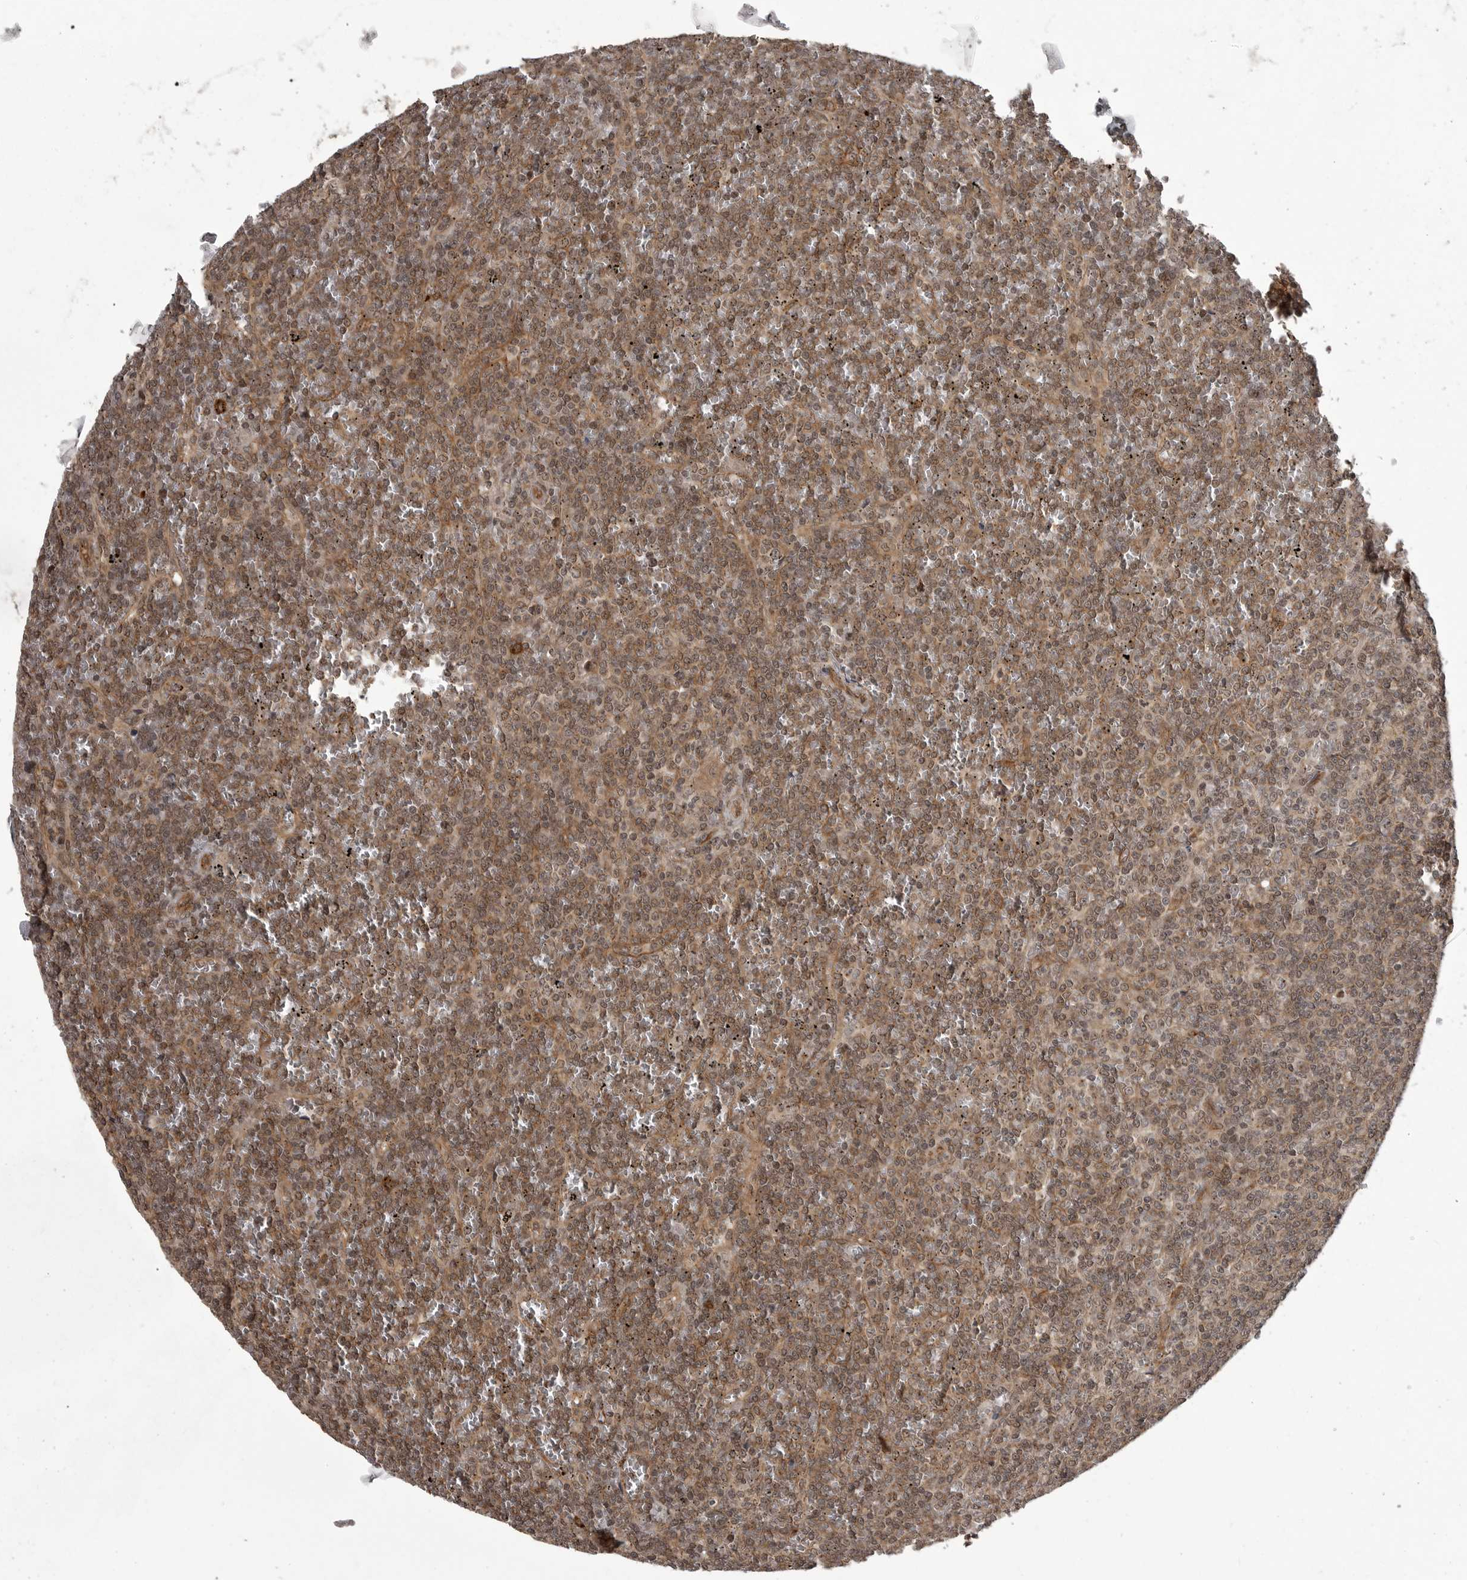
{"staining": {"intensity": "moderate", "quantity": ">75%", "location": "cytoplasmic/membranous"}, "tissue": "lymphoma", "cell_type": "Tumor cells", "image_type": "cancer", "snomed": [{"axis": "morphology", "description": "Malignant lymphoma, non-Hodgkin's type, Low grade"}, {"axis": "topography", "description": "Spleen"}], "caption": "Human lymphoma stained with a brown dye displays moderate cytoplasmic/membranous positive positivity in about >75% of tumor cells.", "gene": "DNAJC8", "patient": {"sex": "female", "age": 19}}